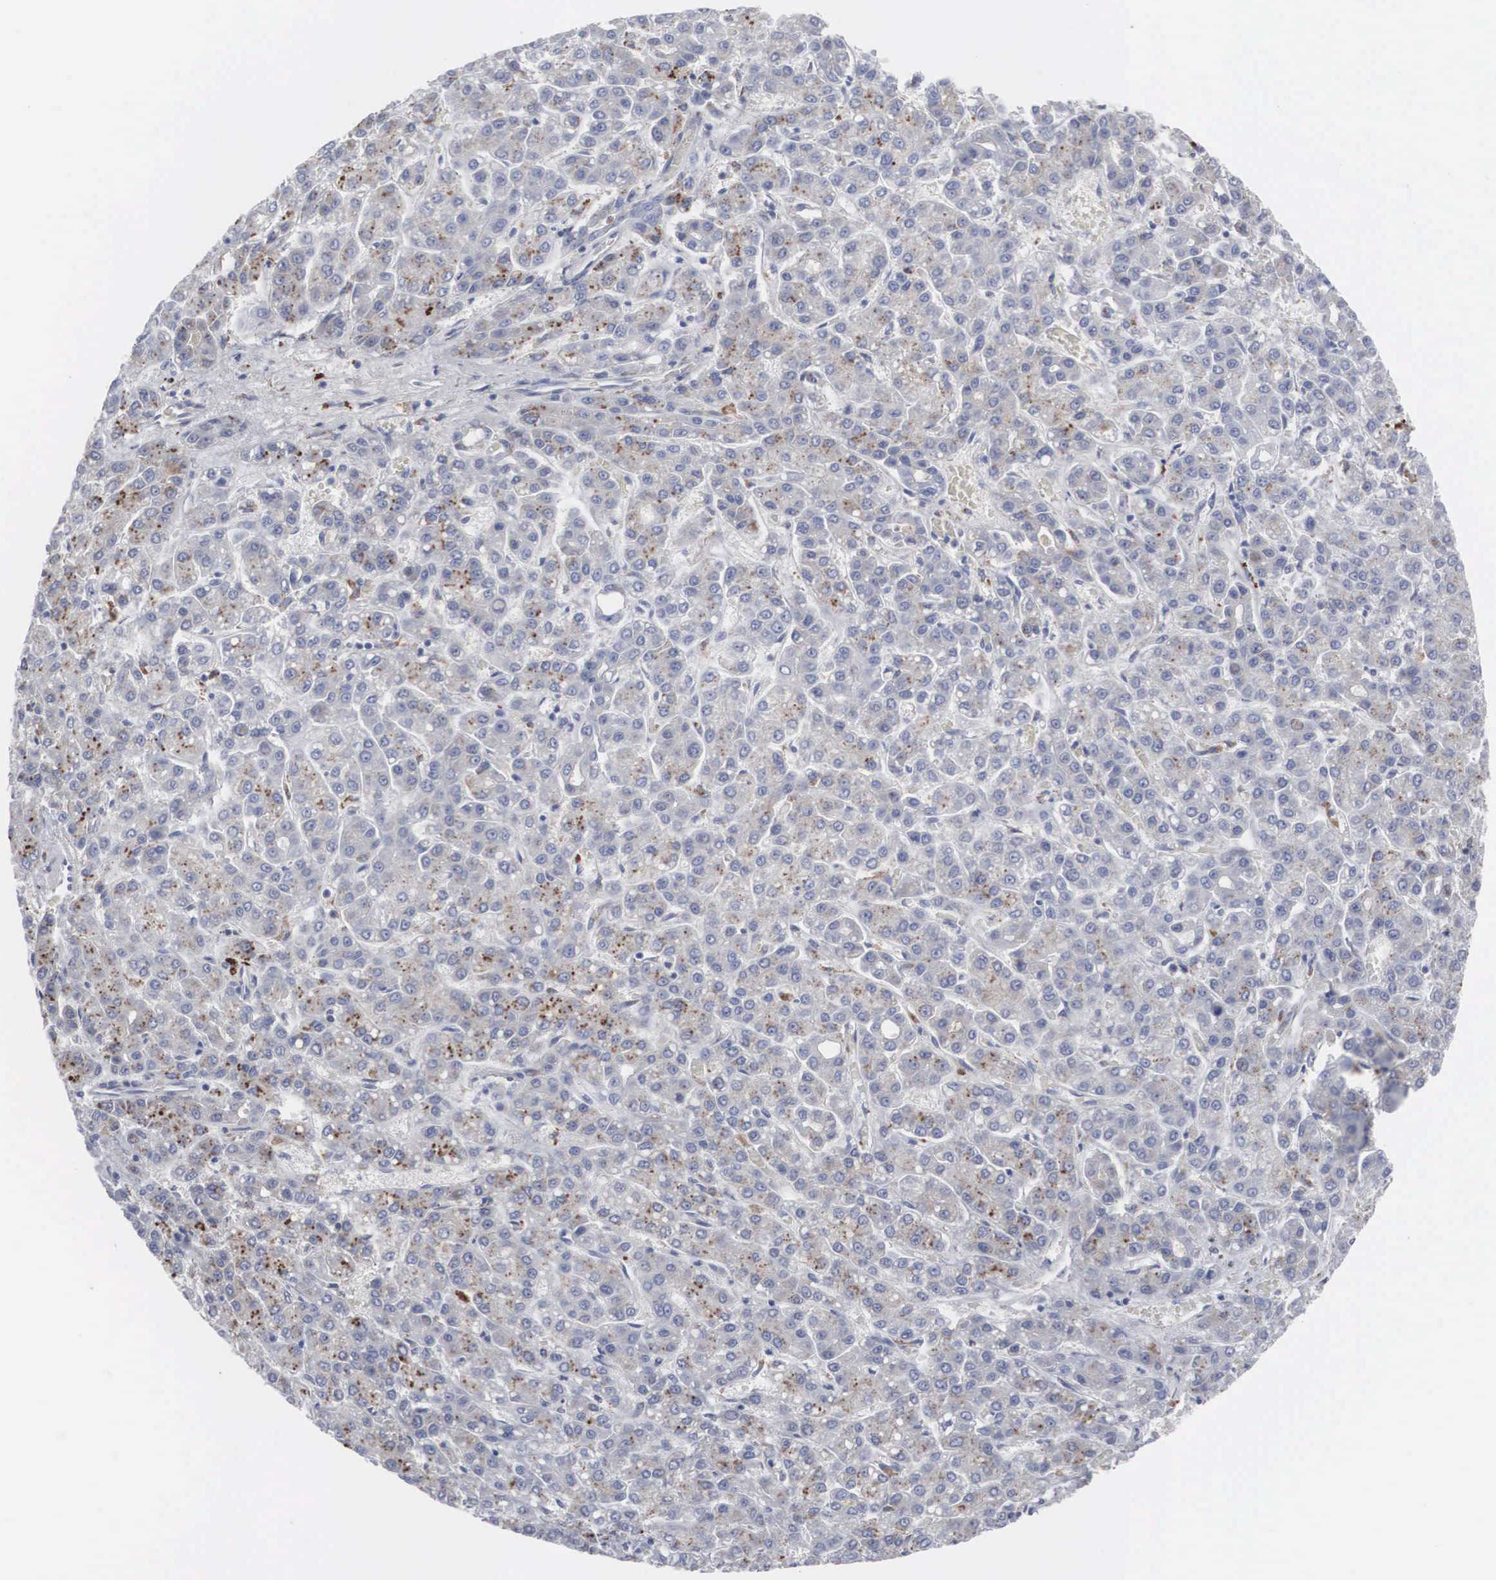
{"staining": {"intensity": "moderate", "quantity": "<25%", "location": "cytoplasmic/membranous"}, "tissue": "liver cancer", "cell_type": "Tumor cells", "image_type": "cancer", "snomed": [{"axis": "morphology", "description": "Carcinoma, Hepatocellular, NOS"}, {"axis": "topography", "description": "Liver"}], "caption": "An immunohistochemistry (IHC) image of neoplastic tissue is shown. Protein staining in brown labels moderate cytoplasmic/membranous positivity in hepatocellular carcinoma (liver) within tumor cells. The protein is shown in brown color, while the nuclei are stained blue.", "gene": "LGALS3BP", "patient": {"sex": "male", "age": 69}}